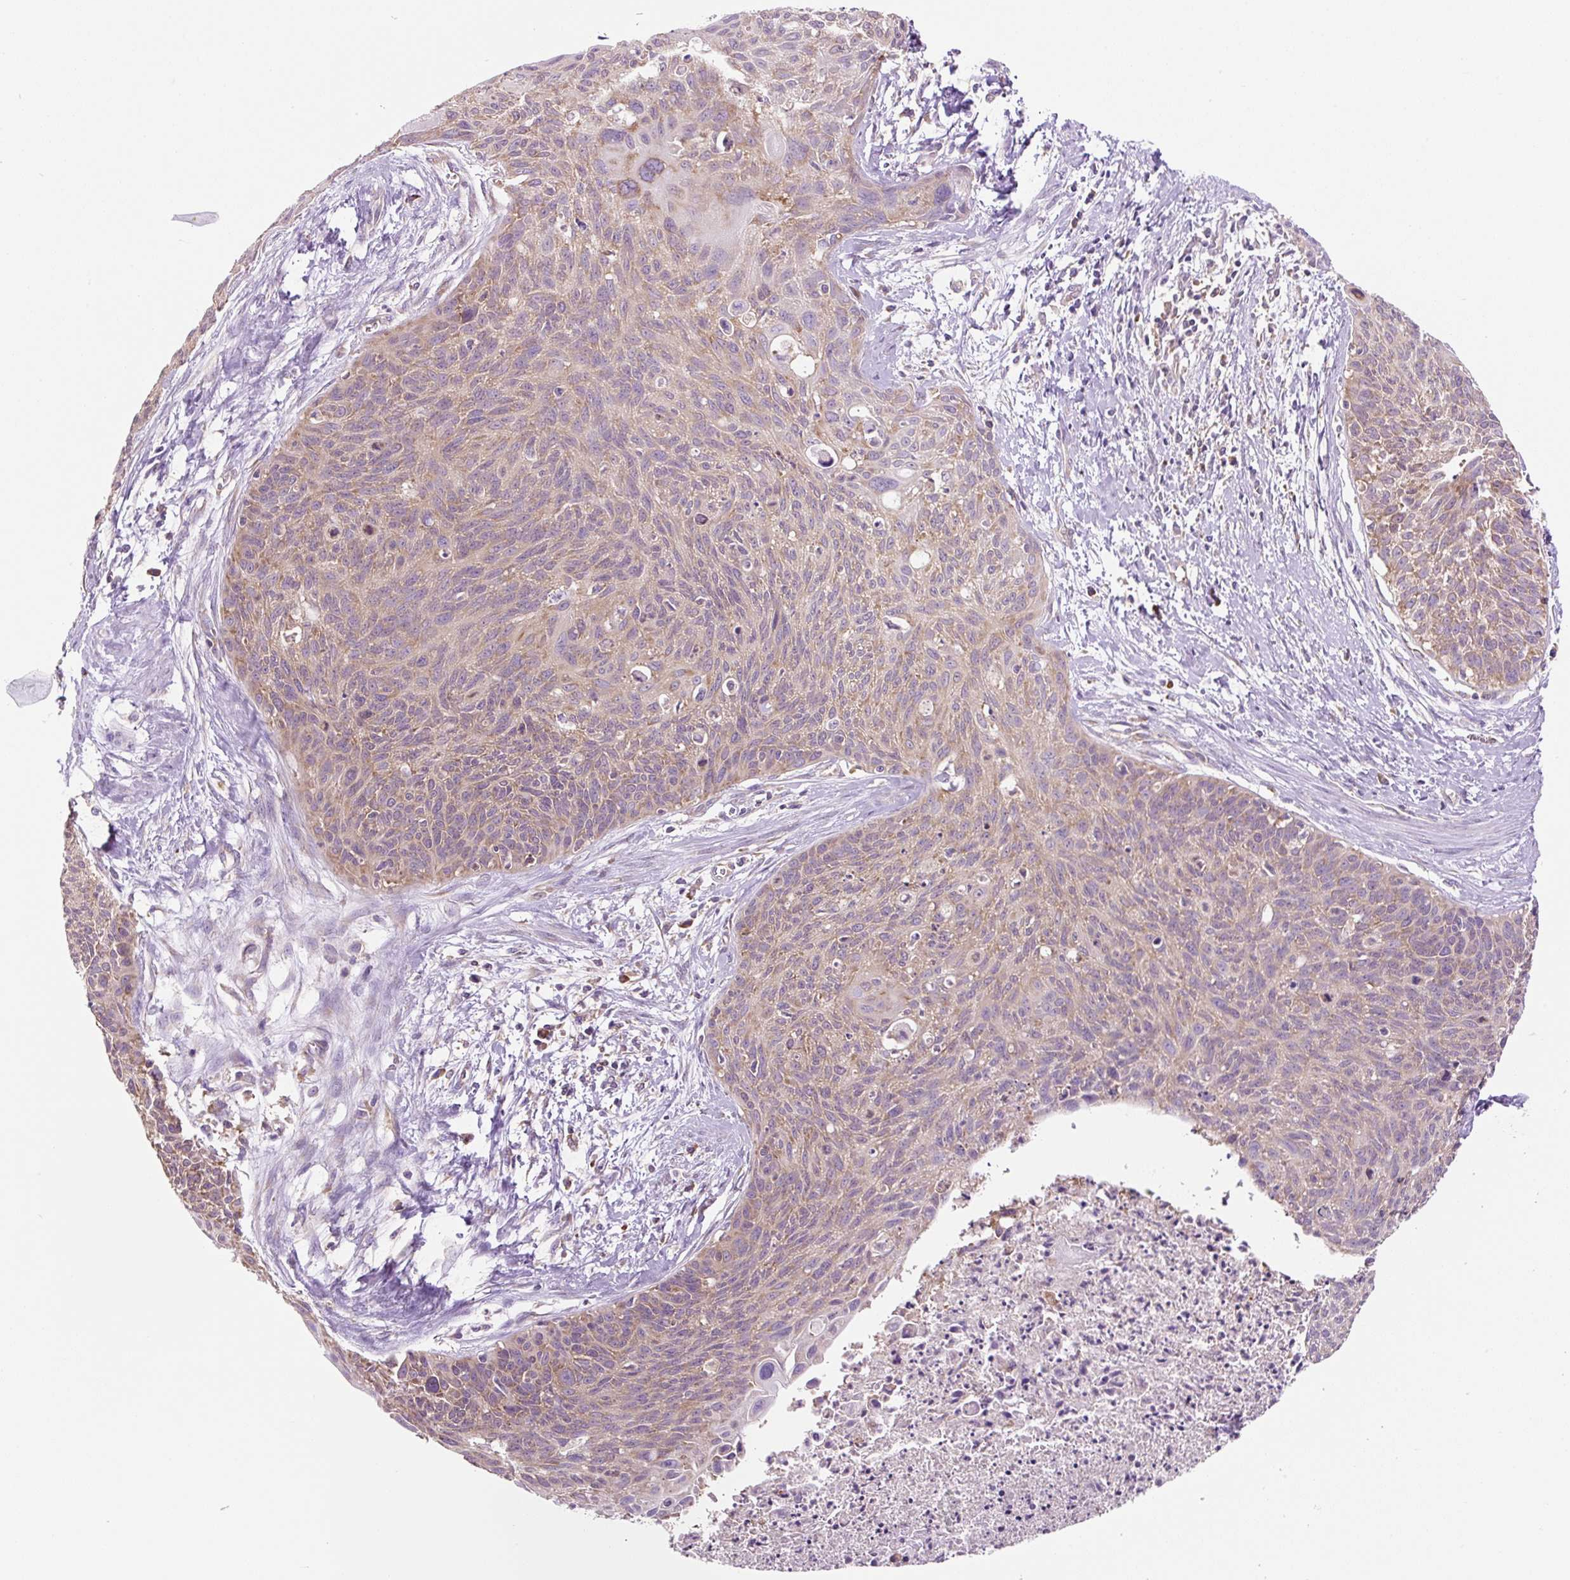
{"staining": {"intensity": "weak", "quantity": "25%-75%", "location": "cytoplasmic/membranous"}, "tissue": "cervical cancer", "cell_type": "Tumor cells", "image_type": "cancer", "snomed": [{"axis": "morphology", "description": "Squamous cell carcinoma, NOS"}, {"axis": "topography", "description": "Cervix"}], "caption": "Immunohistochemistry (IHC) (DAB) staining of cervical cancer (squamous cell carcinoma) reveals weak cytoplasmic/membranous protein staining in approximately 25%-75% of tumor cells. (IHC, brightfield microscopy, high magnification).", "gene": "RPS23", "patient": {"sex": "female", "age": 55}}